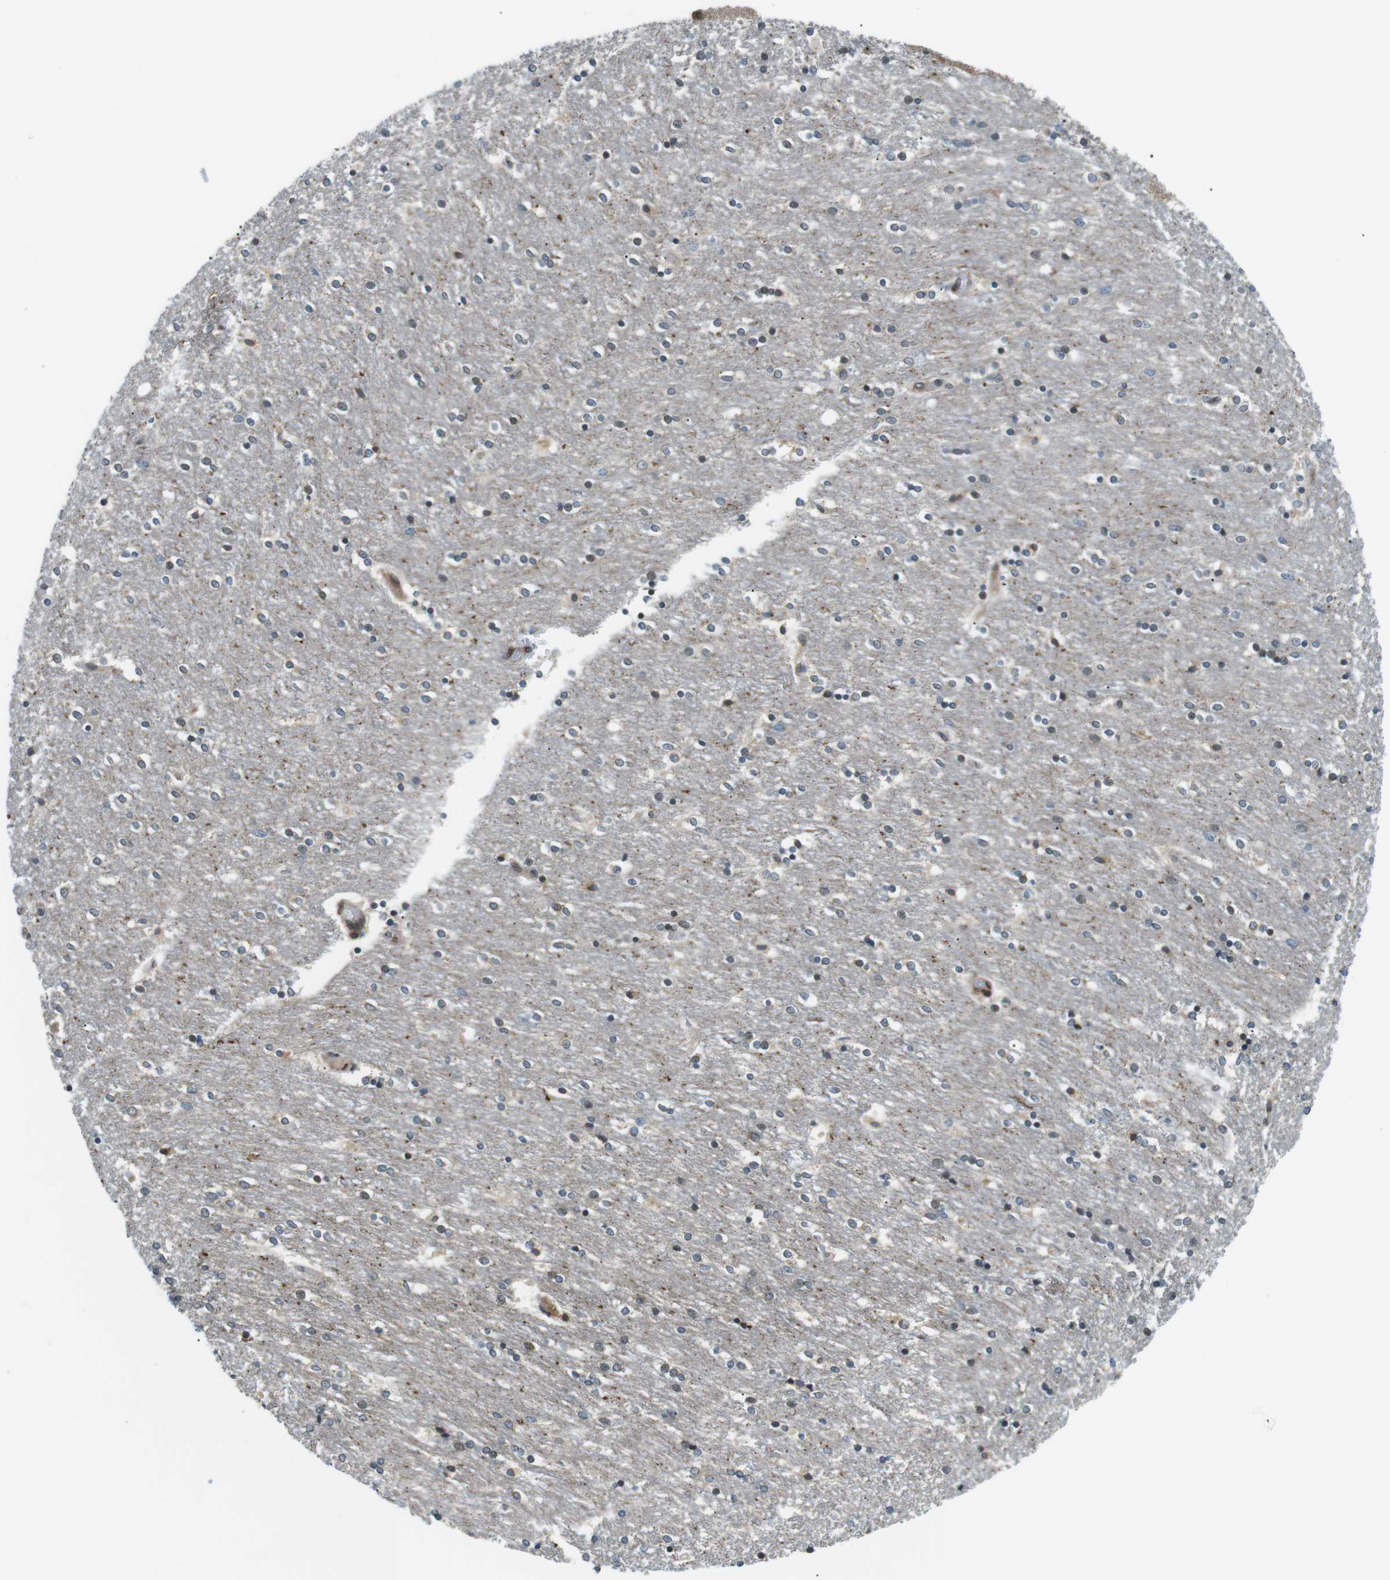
{"staining": {"intensity": "weak", "quantity": "<25%", "location": "cytoplasmic/membranous,nuclear"}, "tissue": "caudate", "cell_type": "Glial cells", "image_type": "normal", "snomed": [{"axis": "morphology", "description": "Normal tissue, NOS"}, {"axis": "topography", "description": "Lateral ventricle wall"}], "caption": "Histopathology image shows no significant protein positivity in glial cells of normal caudate.", "gene": "TMX4", "patient": {"sex": "female", "age": 54}}